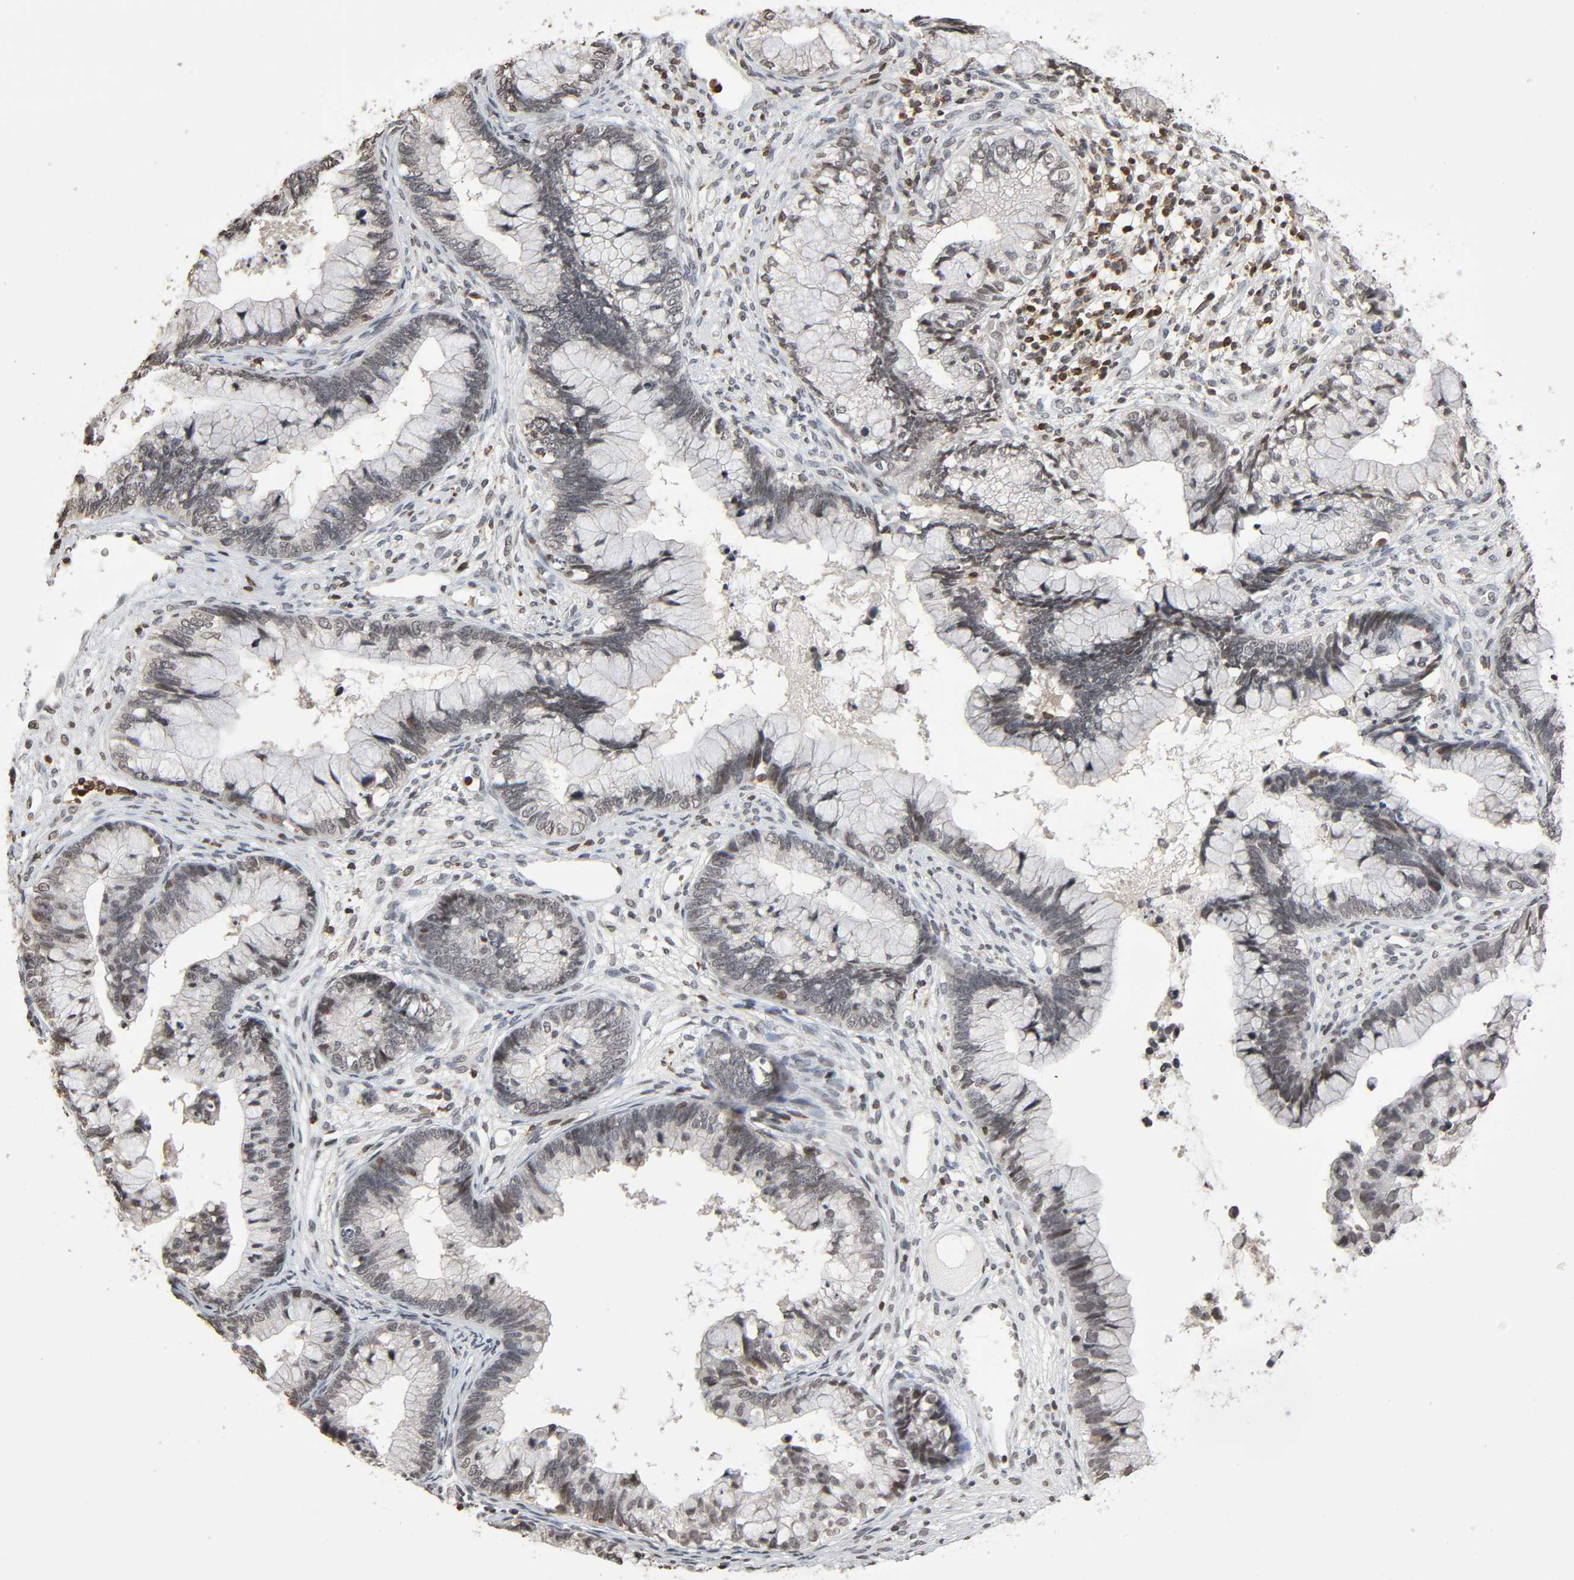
{"staining": {"intensity": "negative", "quantity": "none", "location": "none"}, "tissue": "cervical cancer", "cell_type": "Tumor cells", "image_type": "cancer", "snomed": [{"axis": "morphology", "description": "Adenocarcinoma, NOS"}, {"axis": "topography", "description": "Cervix"}], "caption": "High magnification brightfield microscopy of adenocarcinoma (cervical) stained with DAB (3,3'-diaminobenzidine) (brown) and counterstained with hematoxylin (blue): tumor cells show no significant expression.", "gene": "STK4", "patient": {"sex": "female", "age": 44}}